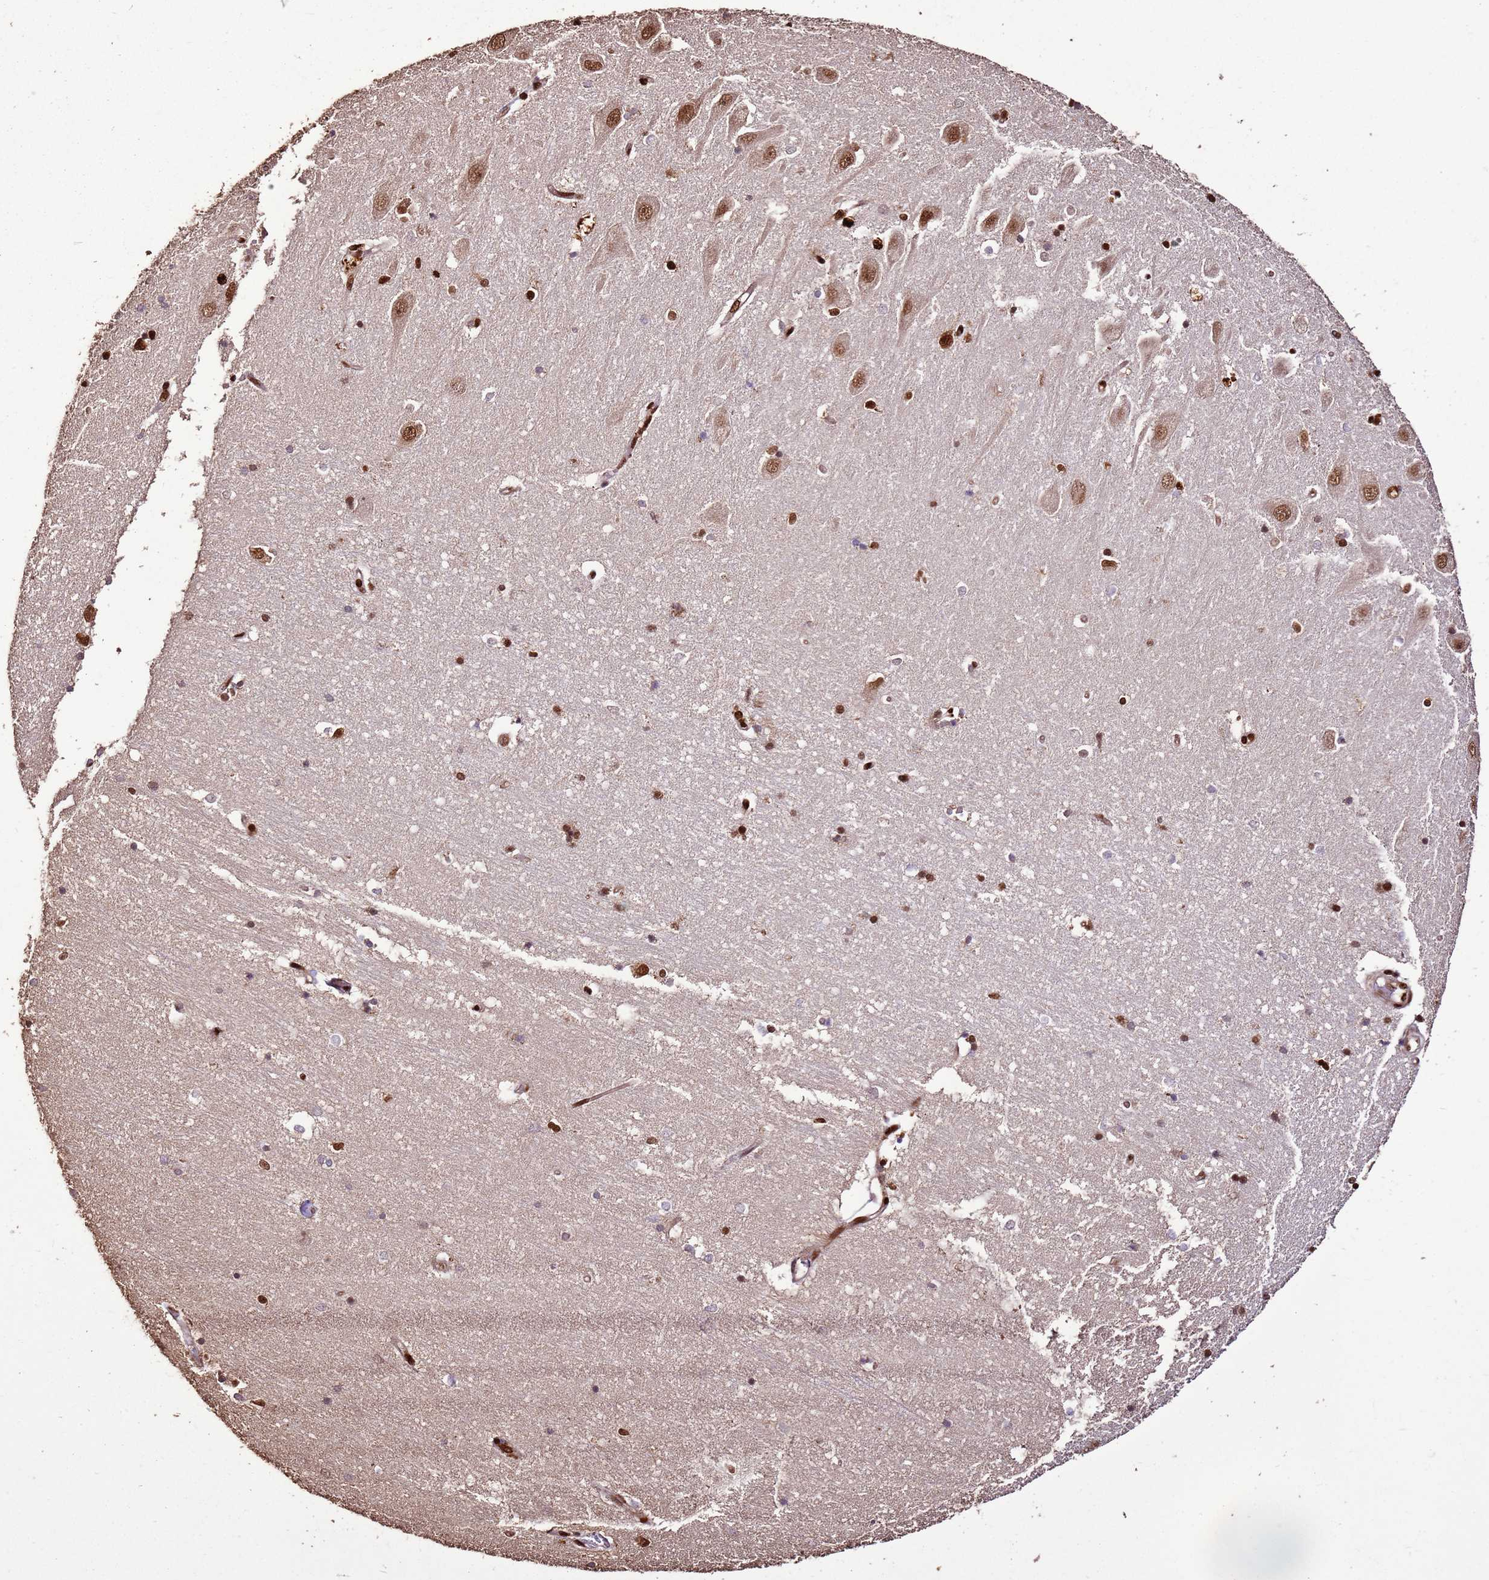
{"staining": {"intensity": "strong", "quantity": "<25%", "location": "nuclear"}, "tissue": "hippocampus", "cell_type": "Glial cells", "image_type": "normal", "snomed": [{"axis": "morphology", "description": "Normal tissue, NOS"}, {"axis": "topography", "description": "Hippocampus"}], "caption": "Immunohistochemical staining of normal hippocampus reveals strong nuclear protein expression in approximately <25% of glial cells. The staining was performed using DAB (3,3'-diaminobenzidine) to visualize the protein expression in brown, while the nuclei were stained in blue with hematoxylin (Magnification: 20x).", "gene": "HNRNPAB", "patient": {"sex": "male", "age": 45}}